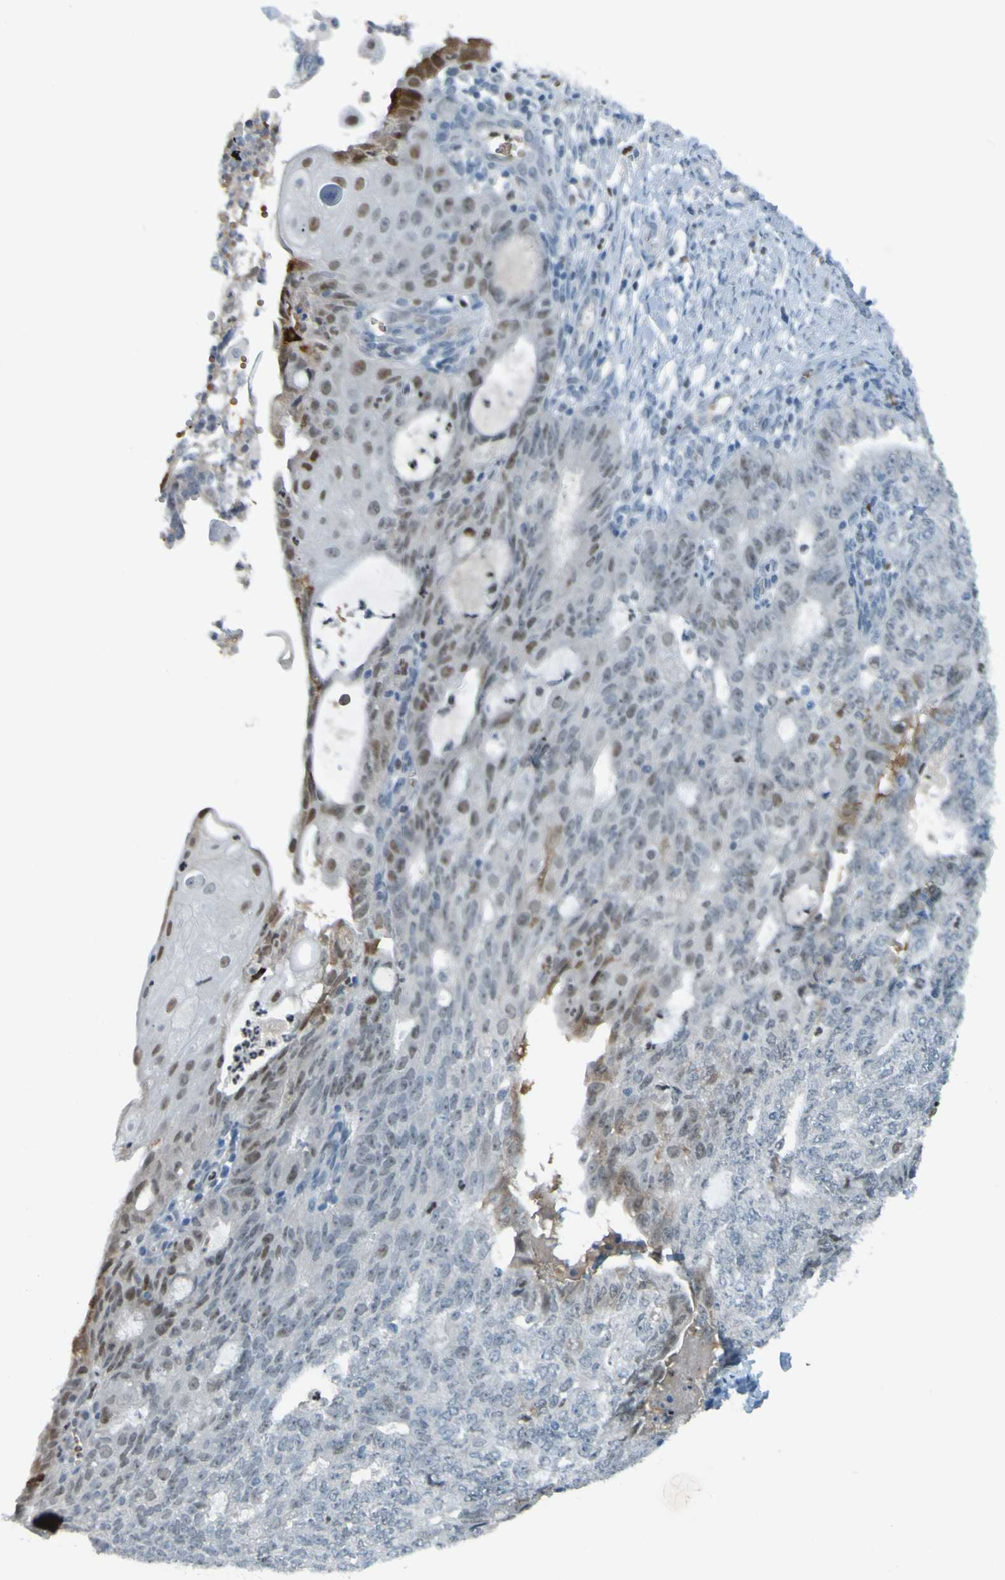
{"staining": {"intensity": "negative", "quantity": "none", "location": "none"}, "tissue": "endometrial cancer", "cell_type": "Tumor cells", "image_type": "cancer", "snomed": [{"axis": "morphology", "description": "Adenocarcinoma, NOS"}, {"axis": "topography", "description": "Endometrium"}], "caption": "Immunohistochemistry micrograph of adenocarcinoma (endometrial) stained for a protein (brown), which reveals no positivity in tumor cells. The staining was performed using DAB to visualize the protein expression in brown, while the nuclei were stained in blue with hematoxylin (Magnification: 20x).", "gene": "USP36", "patient": {"sex": "female", "age": 32}}